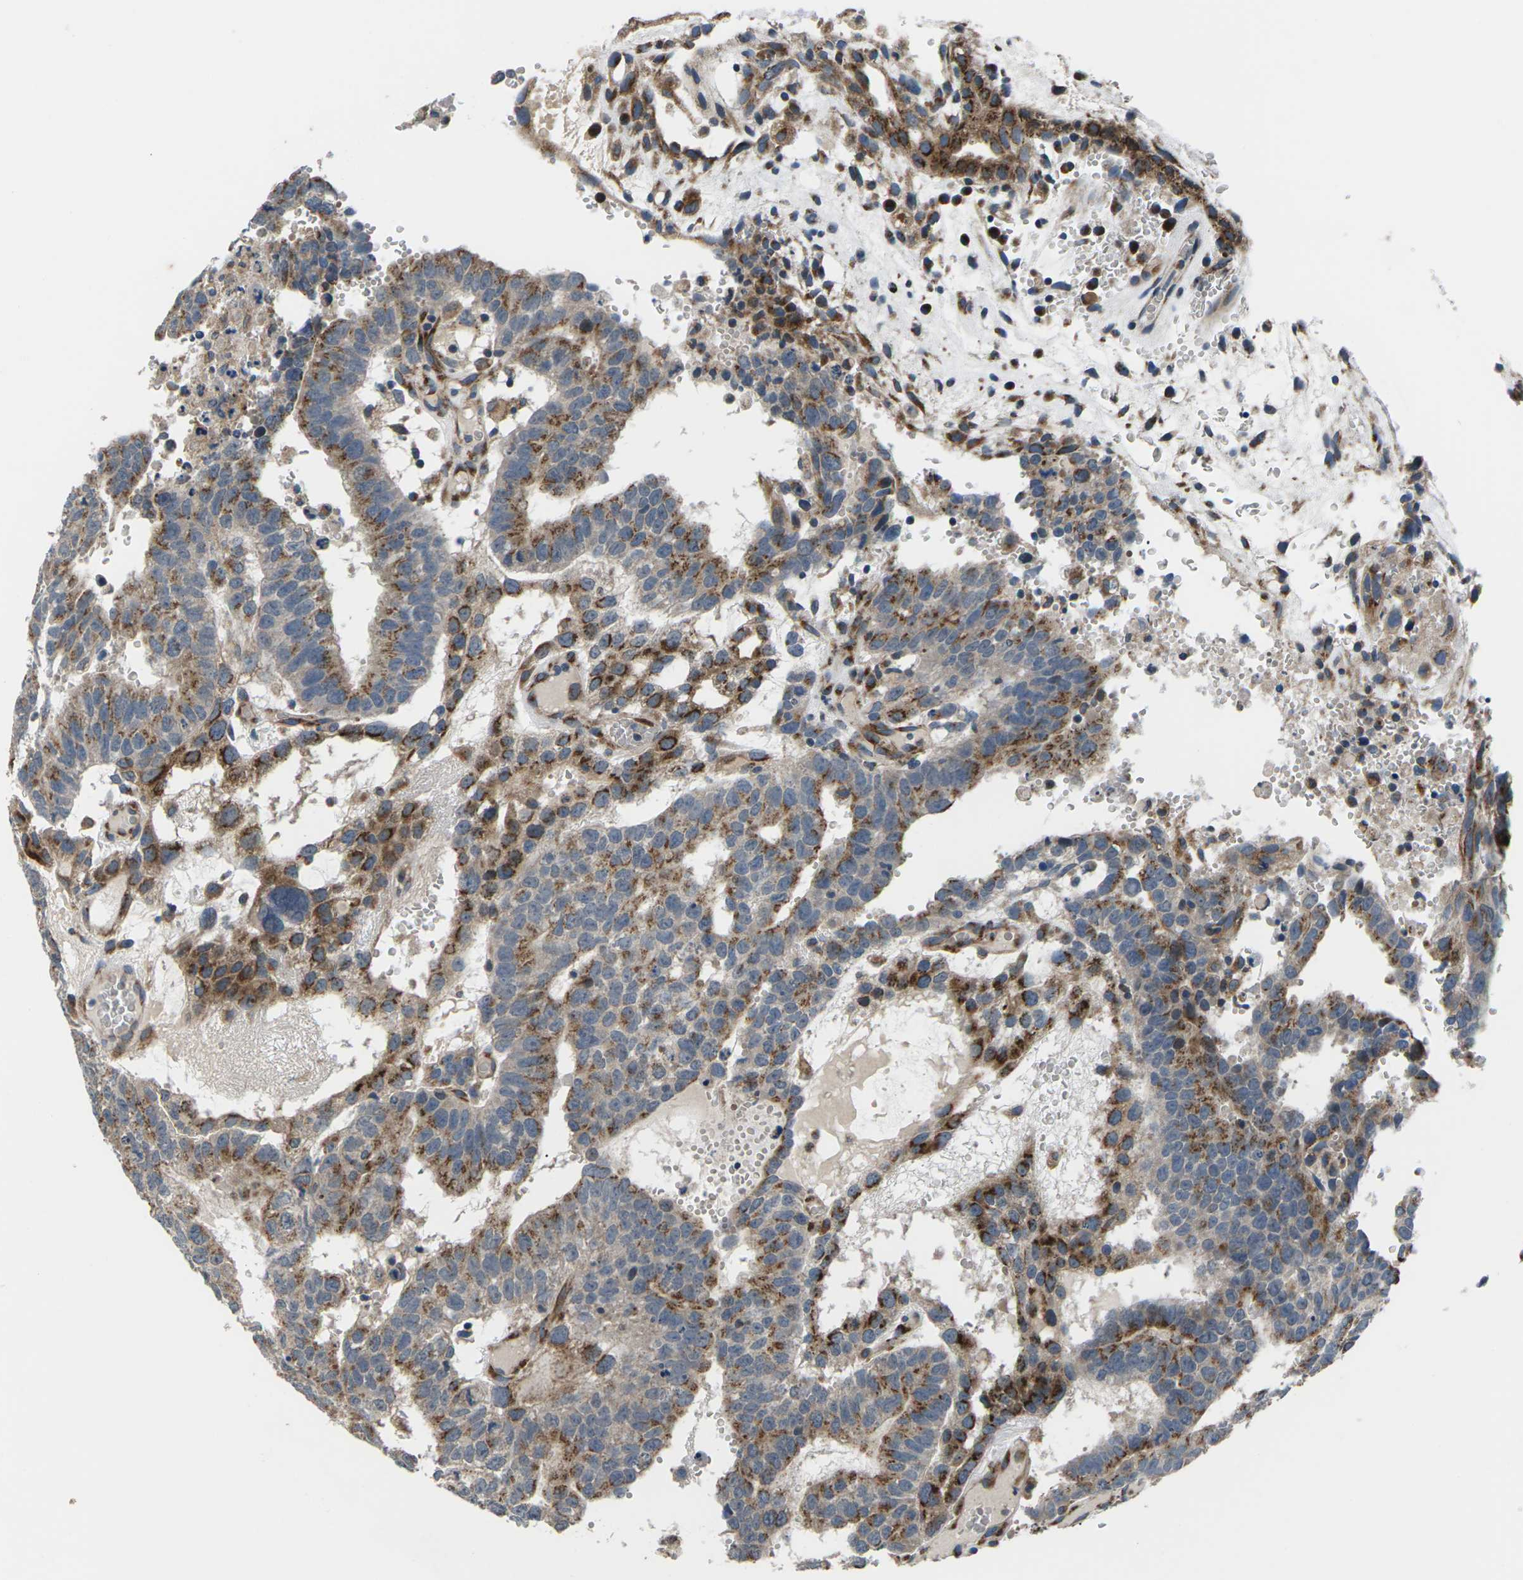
{"staining": {"intensity": "moderate", "quantity": ">75%", "location": "cytoplasmic/membranous"}, "tissue": "testis cancer", "cell_type": "Tumor cells", "image_type": "cancer", "snomed": [{"axis": "morphology", "description": "Seminoma, NOS"}, {"axis": "morphology", "description": "Carcinoma, Embryonal, NOS"}, {"axis": "topography", "description": "Testis"}], "caption": "There is medium levels of moderate cytoplasmic/membranous expression in tumor cells of seminoma (testis), as demonstrated by immunohistochemical staining (brown color).", "gene": "GABRP", "patient": {"sex": "male", "age": 52}}